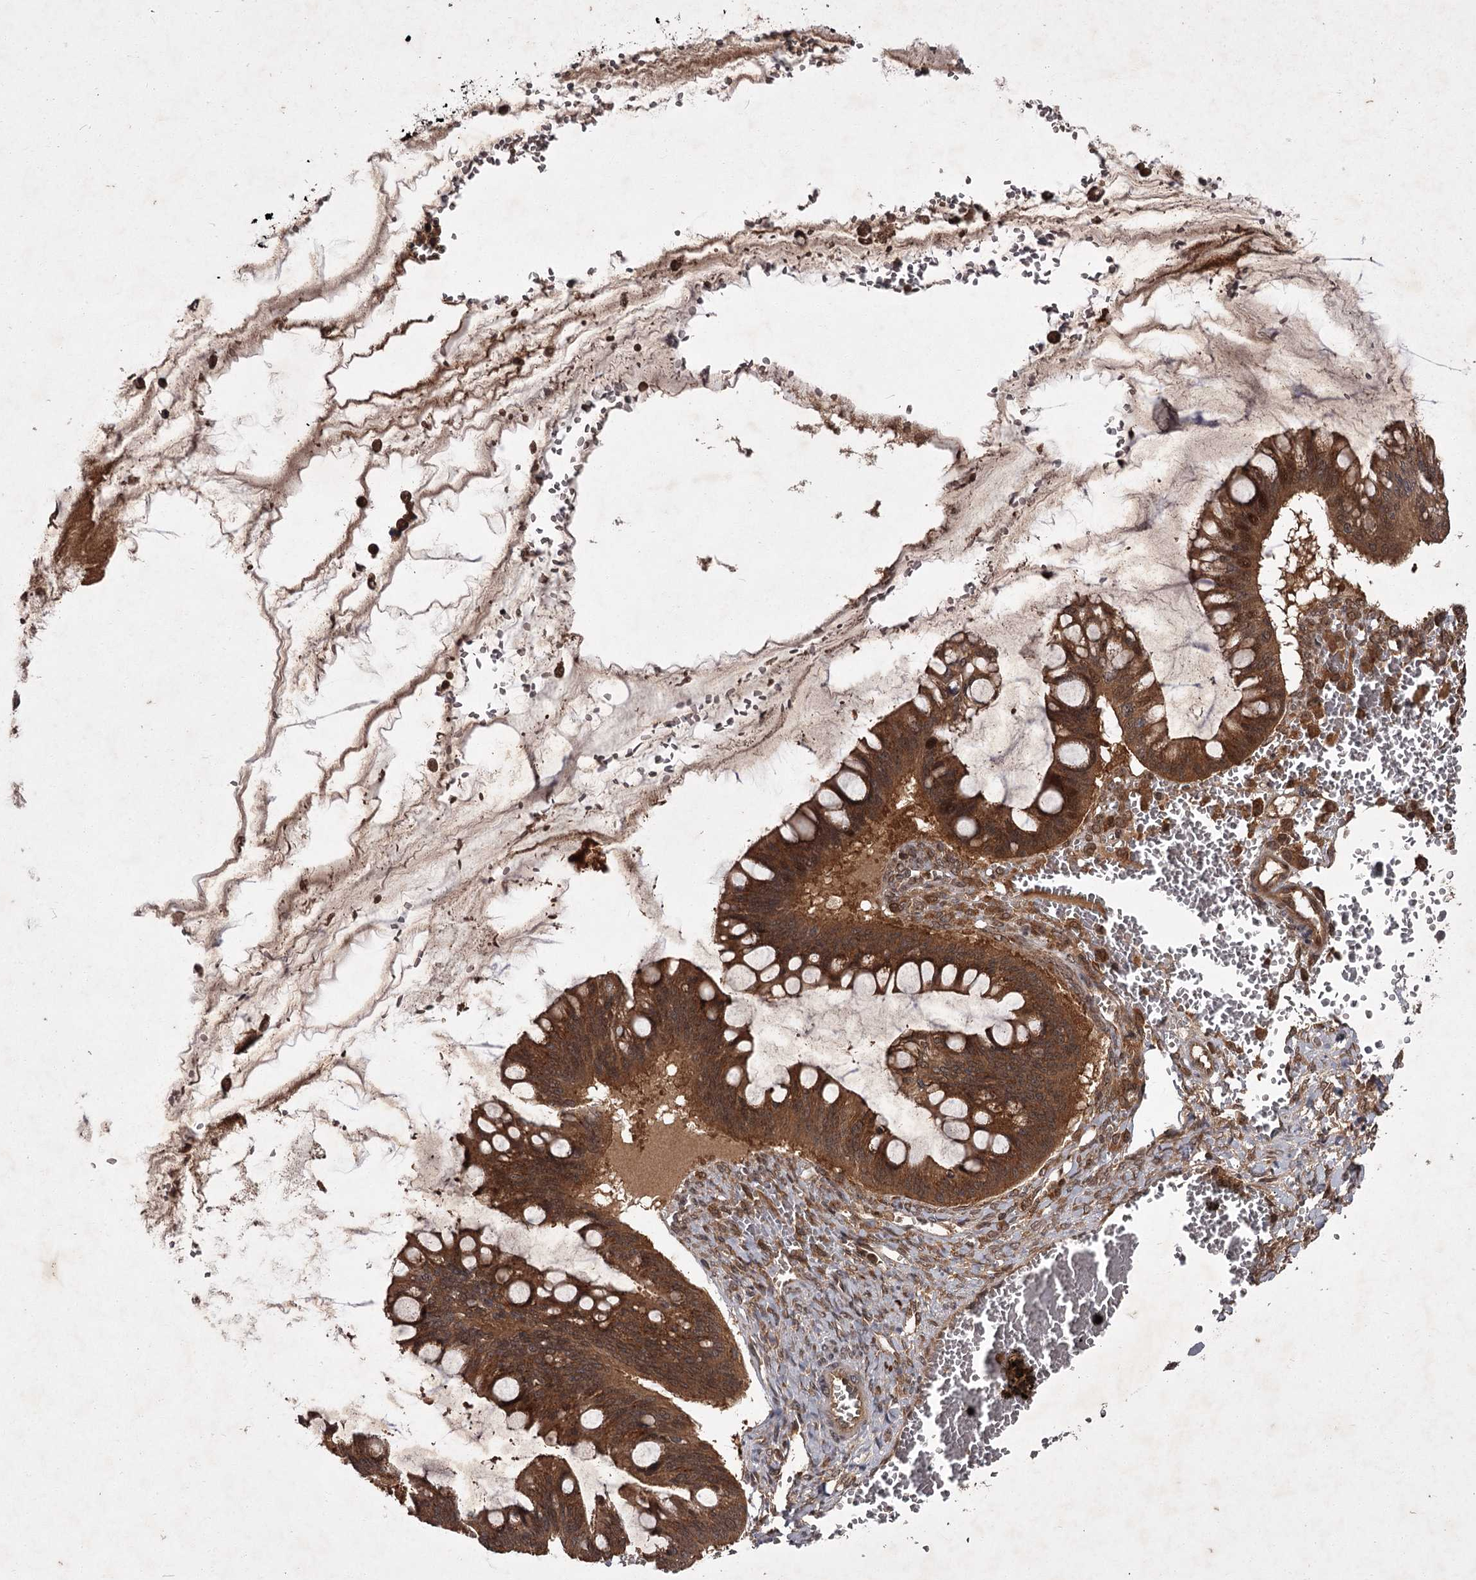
{"staining": {"intensity": "strong", "quantity": ">75%", "location": "cytoplasmic/membranous"}, "tissue": "ovarian cancer", "cell_type": "Tumor cells", "image_type": "cancer", "snomed": [{"axis": "morphology", "description": "Cystadenocarcinoma, mucinous, NOS"}, {"axis": "topography", "description": "Ovary"}], "caption": "High-power microscopy captured an immunohistochemistry (IHC) photomicrograph of ovarian mucinous cystadenocarcinoma, revealing strong cytoplasmic/membranous expression in approximately >75% of tumor cells. (brown staining indicates protein expression, while blue staining denotes nuclei).", "gene": "TBC1D23", "patient": {"sex": "female", "age": 73}}